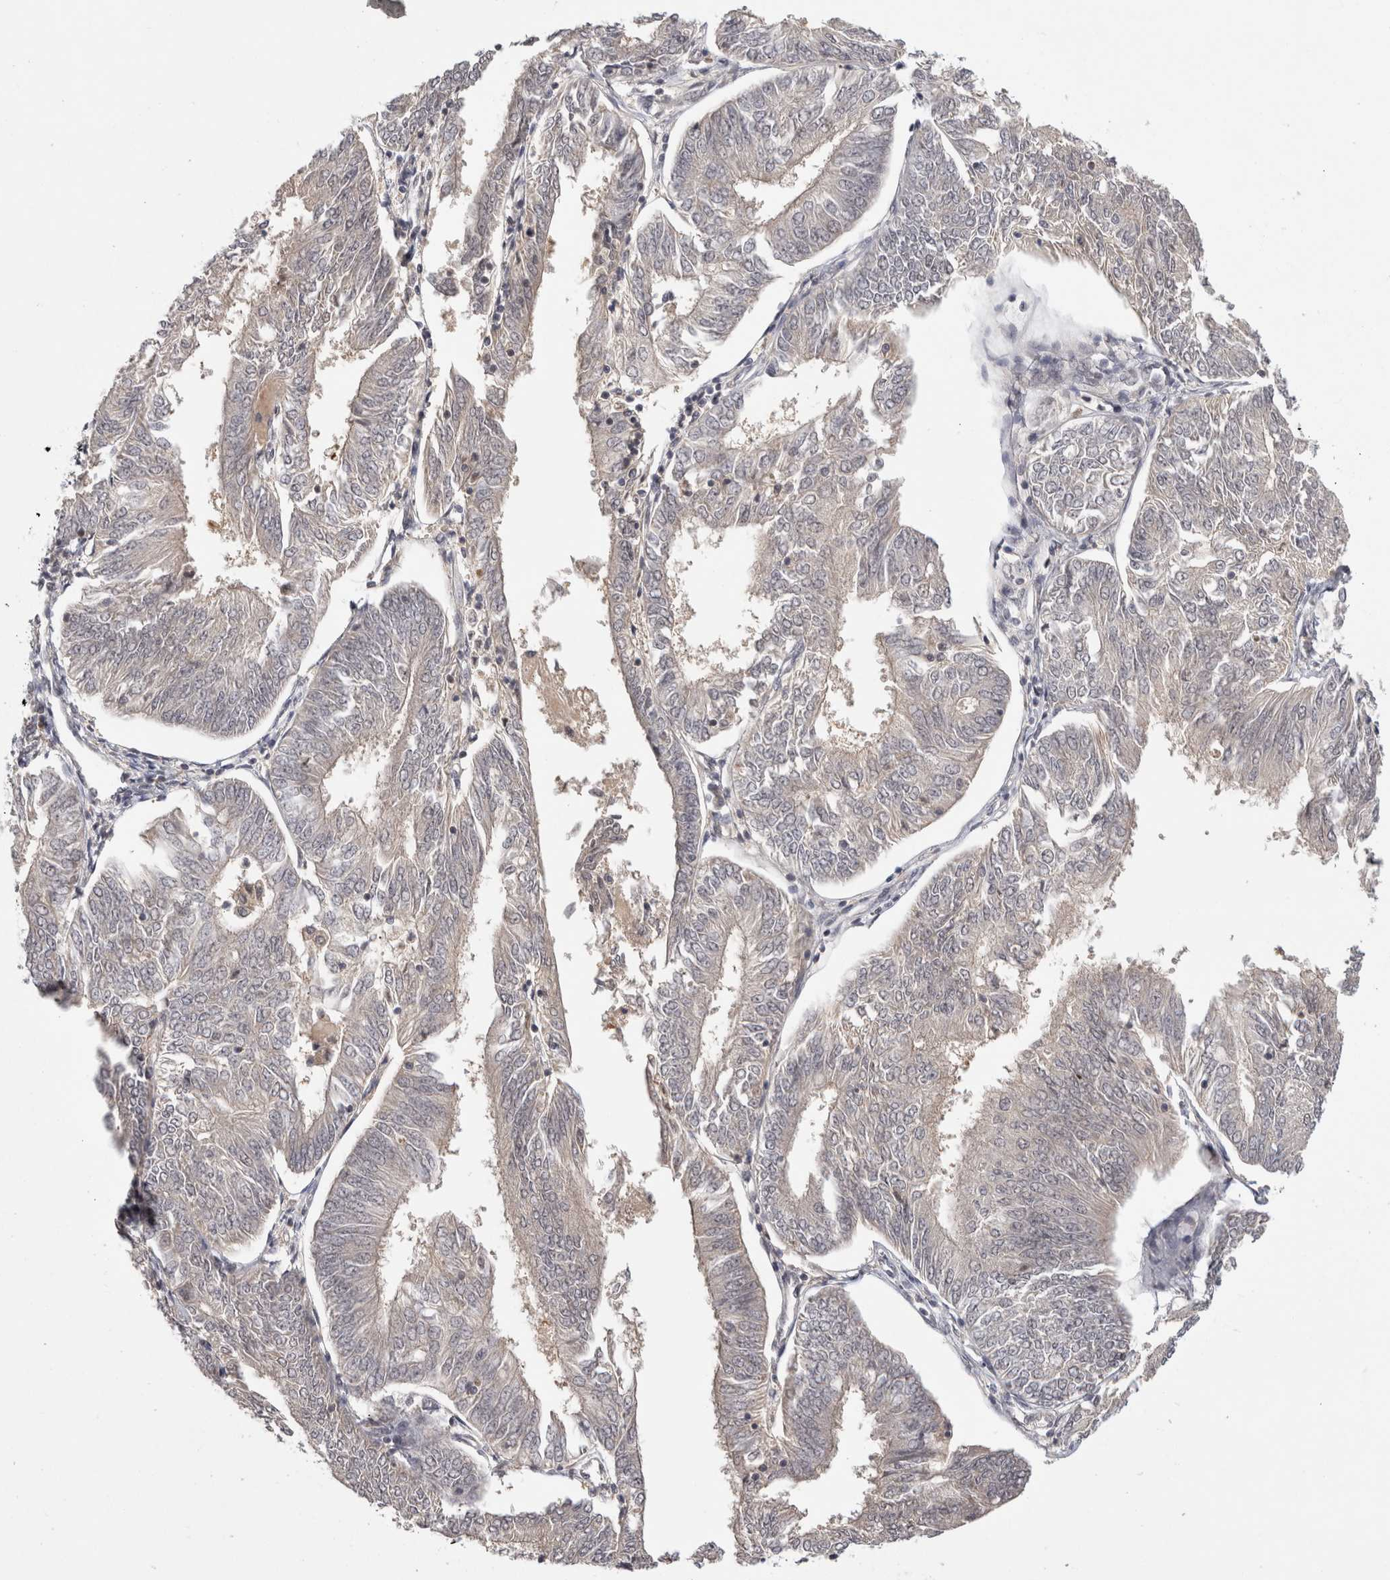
{"staining": {"intensity": "weak", "quantity": "<25%", "location": "cytoplasmic/membranous"}, "tissue": "endometrial cancer", "cell_type": "Tumor cells", "image_type": "cancer", "snomed": [{"axis": "morphology", "description": "Adenocarcinoma, NOS"}, {"axis": "topography", "description": "Endometrium"}], "caption": "Endometrial cancer (adenocarcinoma) was stained to show a protein in brown. There is no significant staining in tumor cells.", "gene": "ZNF318", "patient": {"sex": "female", "age": 58}}